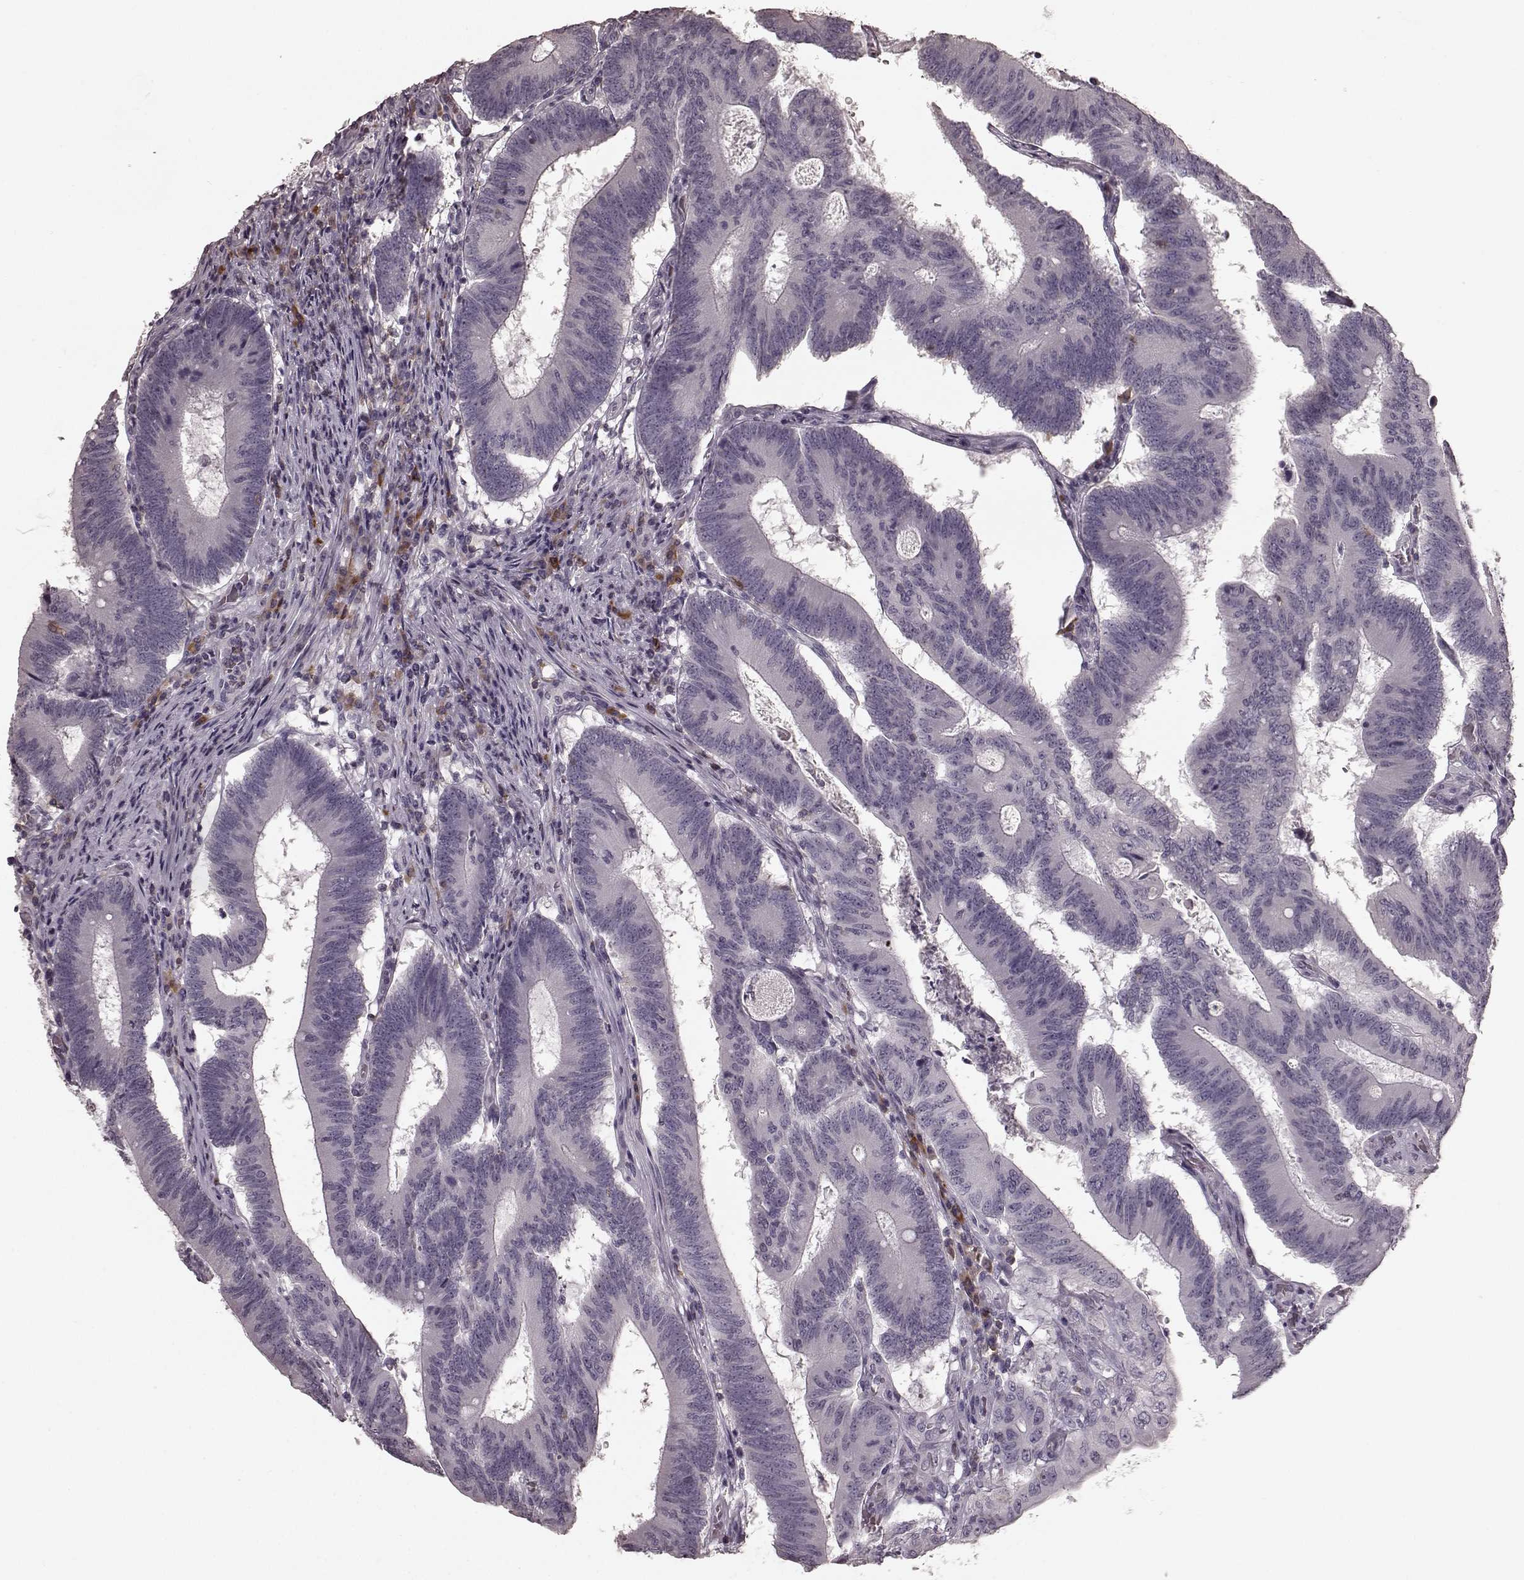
{"staining": {"intensity": "negative", "quantity": "none", "location": "none"}, "tissue": "colorectal cancer", "cell_type": "Tumor cells", "image_type": "cancer", "snomed": [{"axis": "morphology", "description": "Adenocarcinoma, NOS"}, {"axis": "topography", "description": "Colon"}], "caption": "Immunohistochemical staining of human colorectal adenocarcinoma reveals no significant staining in tumor cells. The staining is performed using DAB brown chromogen with nuclei counter-stained in using hematoxylin.", "gene": "CD28", "patient": {"sex": "female", "age": 70}}